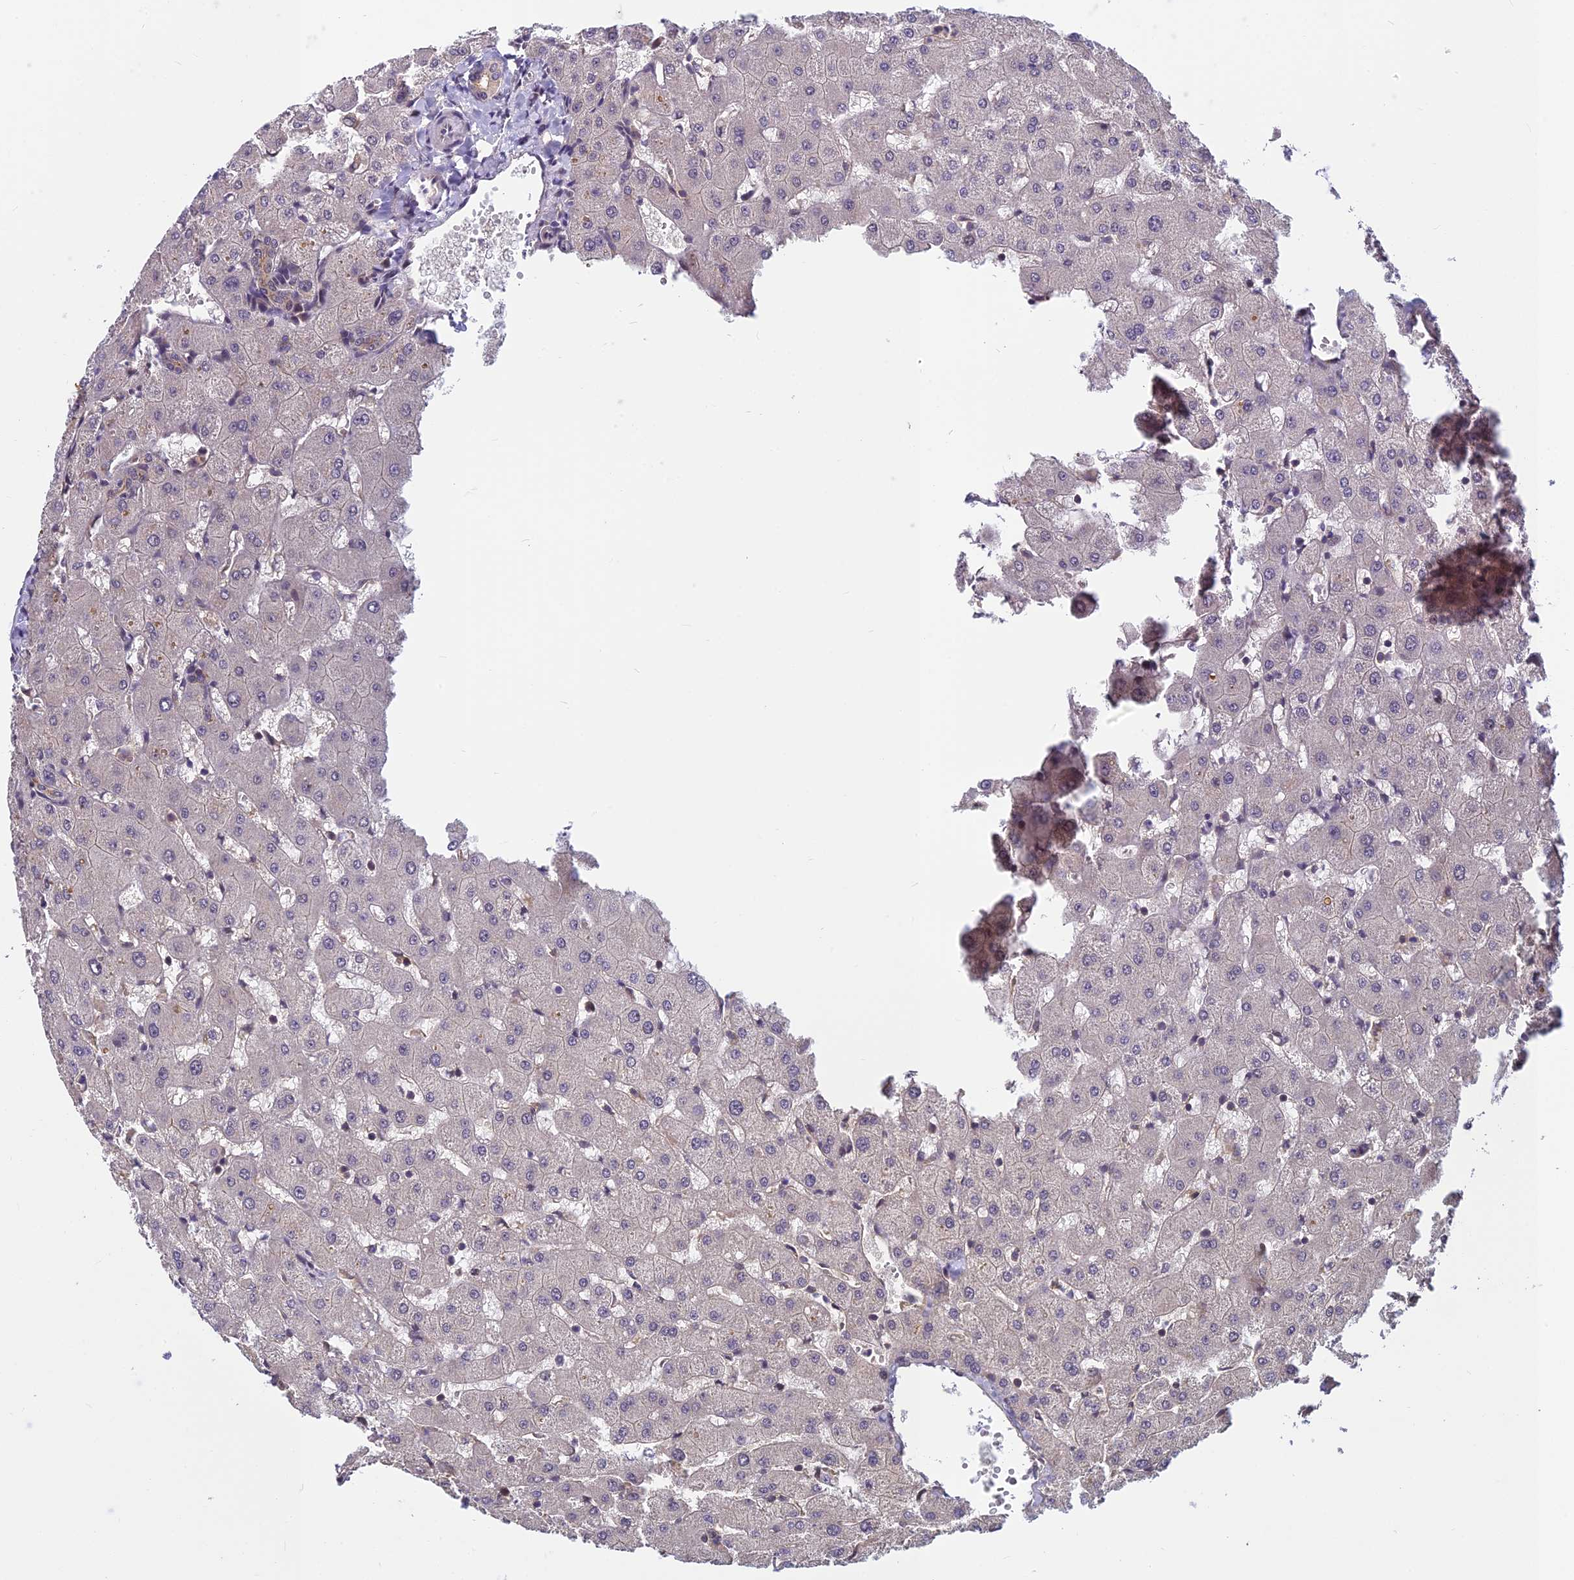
{"staining": {"intensity": "negative", "quantity": "none", "location": "none"}, "tissue": "liver", "cell_type": "Cholangiocytes", "image_type": "normal", "snomed": [{"axis": "morphology", "description": "Normal tissue, NOS"}, {"axis": "topography", "description": "Liver"}], "caption": "High power microscopy micrograph of an immunohistochemistry micrograph of normal liver, revealing no significant expression in cholangiocytes.", "gene": "PIKFYVE", "patient": {"sex": "female", "age": 63}}